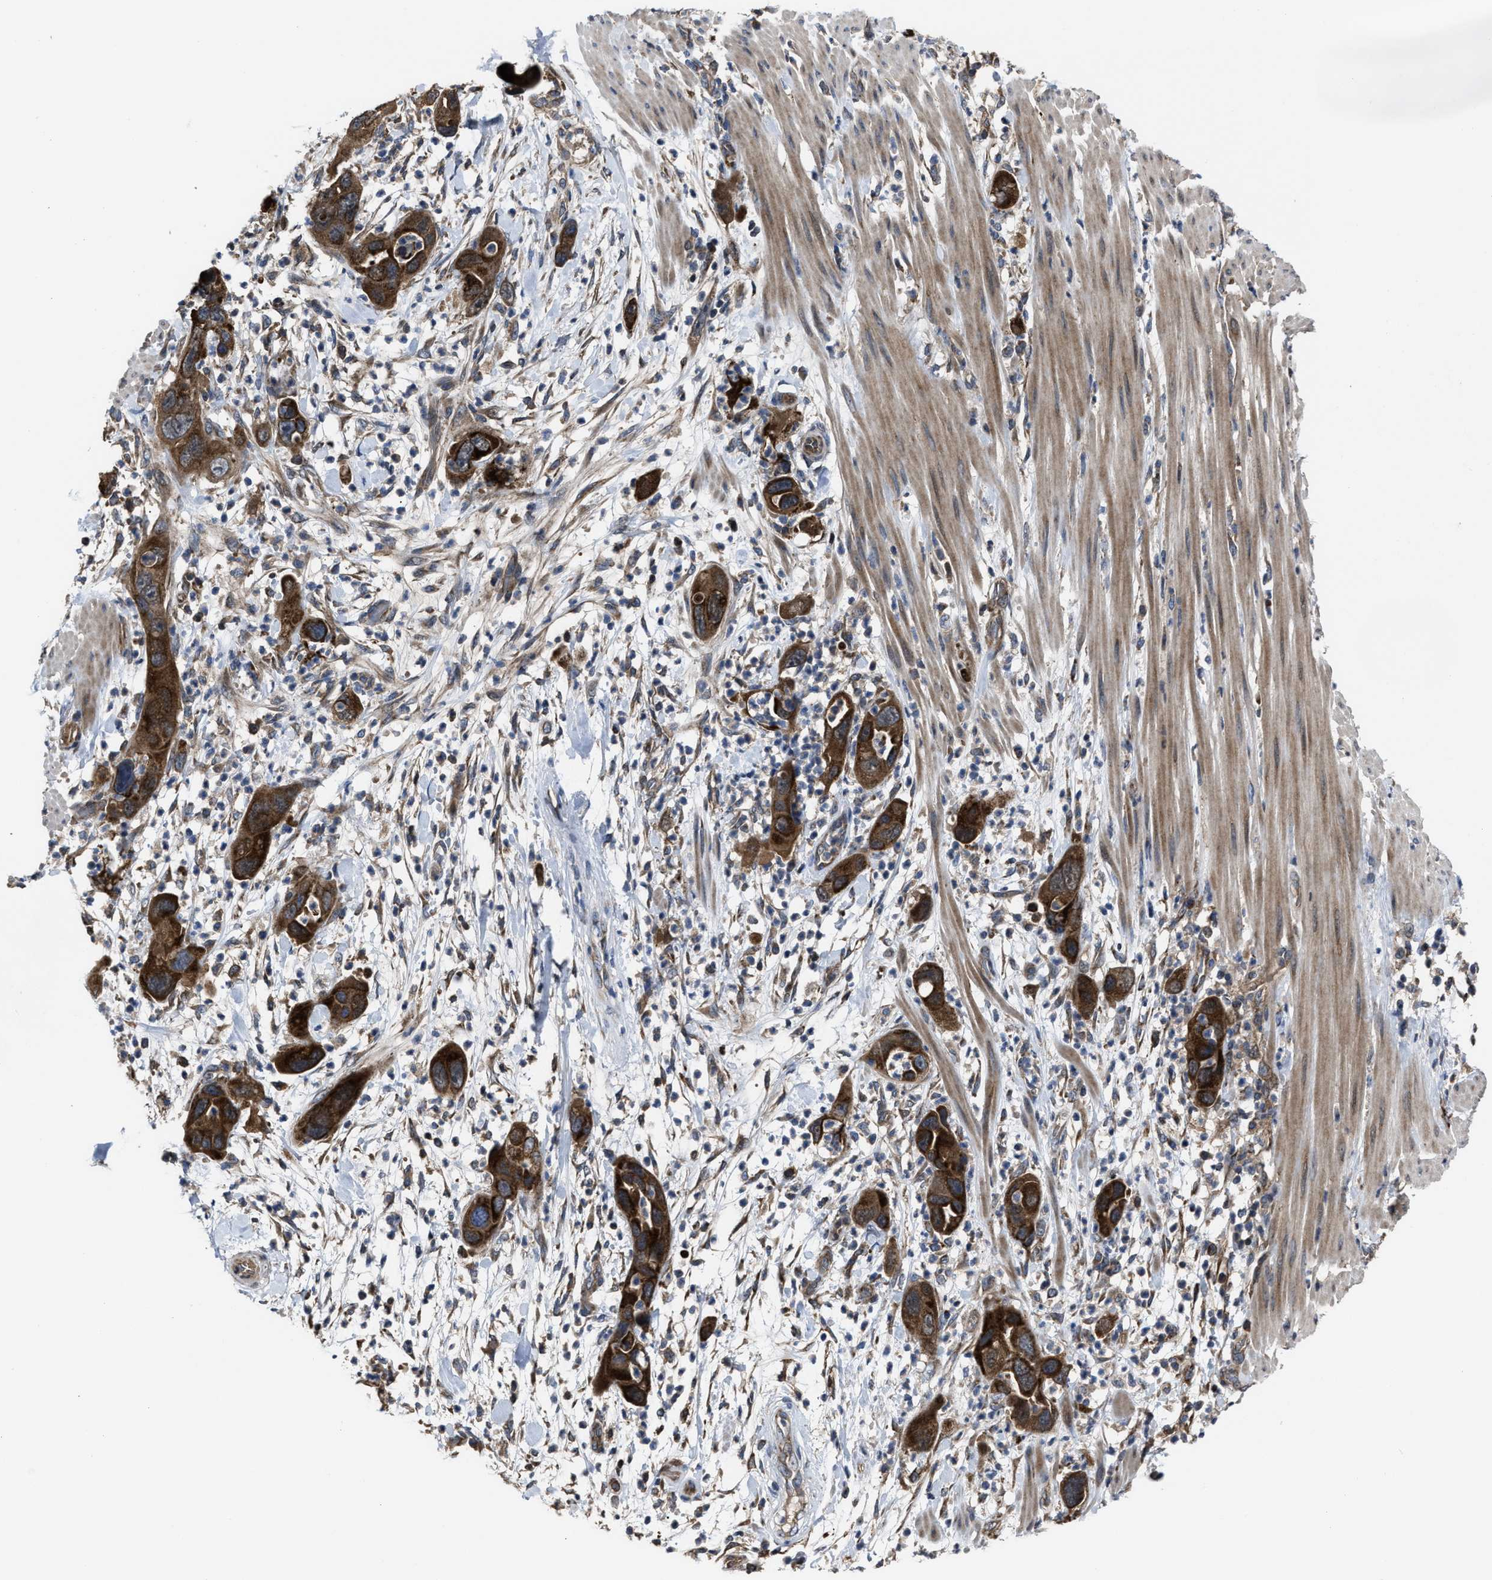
{"staining": {"intensity": "strong", "quantity": ">75%", "location": "cytoplasmic/membranous"}, "tissue": "pancreatic cancer", "cell_type": "Tumor cells", "image_type": "cancer", "snomed": [{"axis": "morphology", "description": "Adenocarcinoma, NOS"}, {"axis": "topography", "description": "Pancreas"}], "caption": "A brown stain shows strong cytoplasmic/membranous staining of a protein in pancreatic cancer (adenocarcinoma) tumor cells.", "gene": "PASK", "patient": {"sex": "female", "age": 71}}